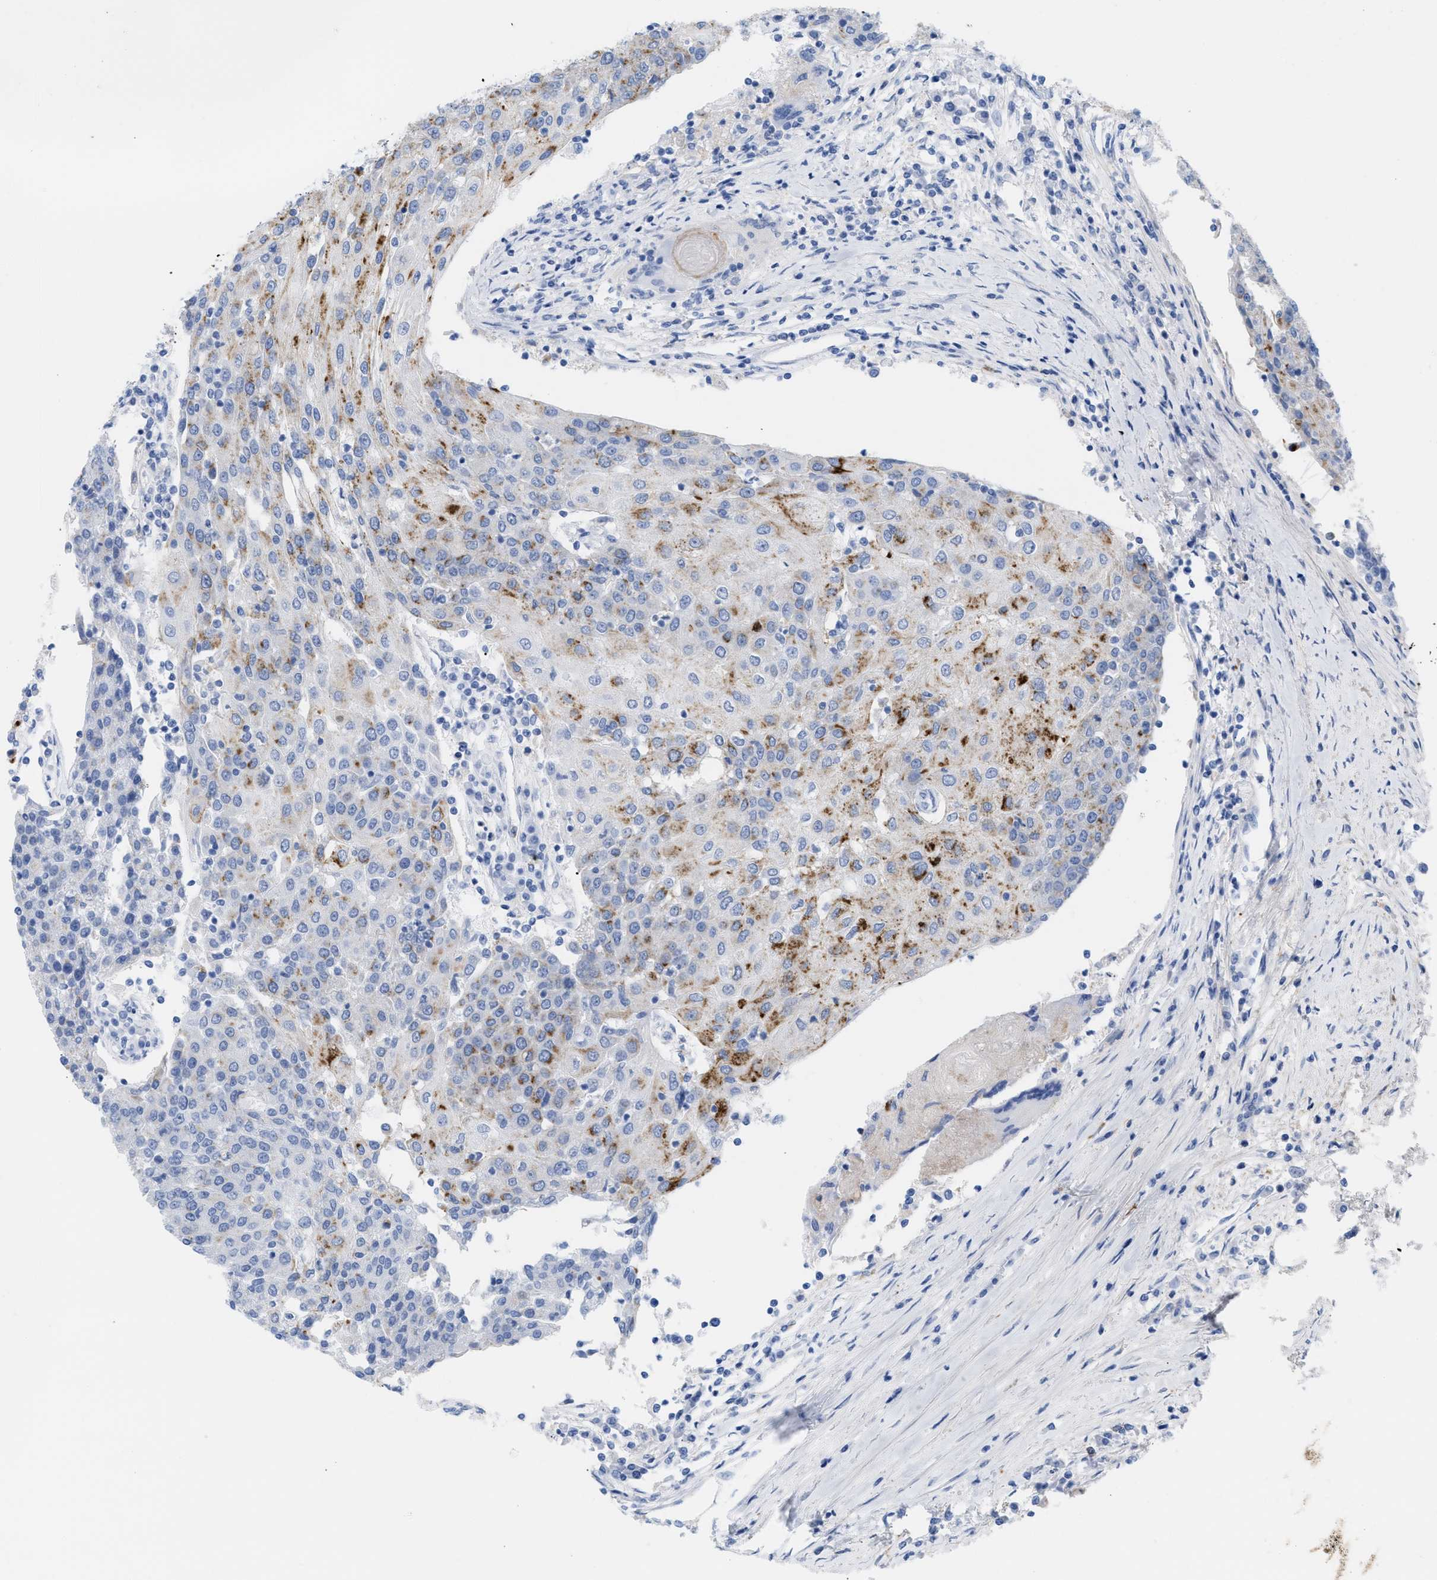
{"staining": {"intensity": "moderate", "quantity": "<25%", "location": "cytoplasmic/membranous"}, "tissue": "urothelial cancer", "cell_type": "Tumor cells", "image_type": "cancer", "snomed": [{"axis": "morphology", "description": "Urothelial carcinoma, High grade"}, {"axis": "topography", "description": "Urinary bladder"}], "caption": "A high-resolution micrograph shows immunohistochemistry staining of urothelial cancer, which shows moderate cytoplasmic/membranous expression in approximately <25% of tumor cells.", "gene": "DRAM2", "patient": {"sex": "female", "age": 85}}